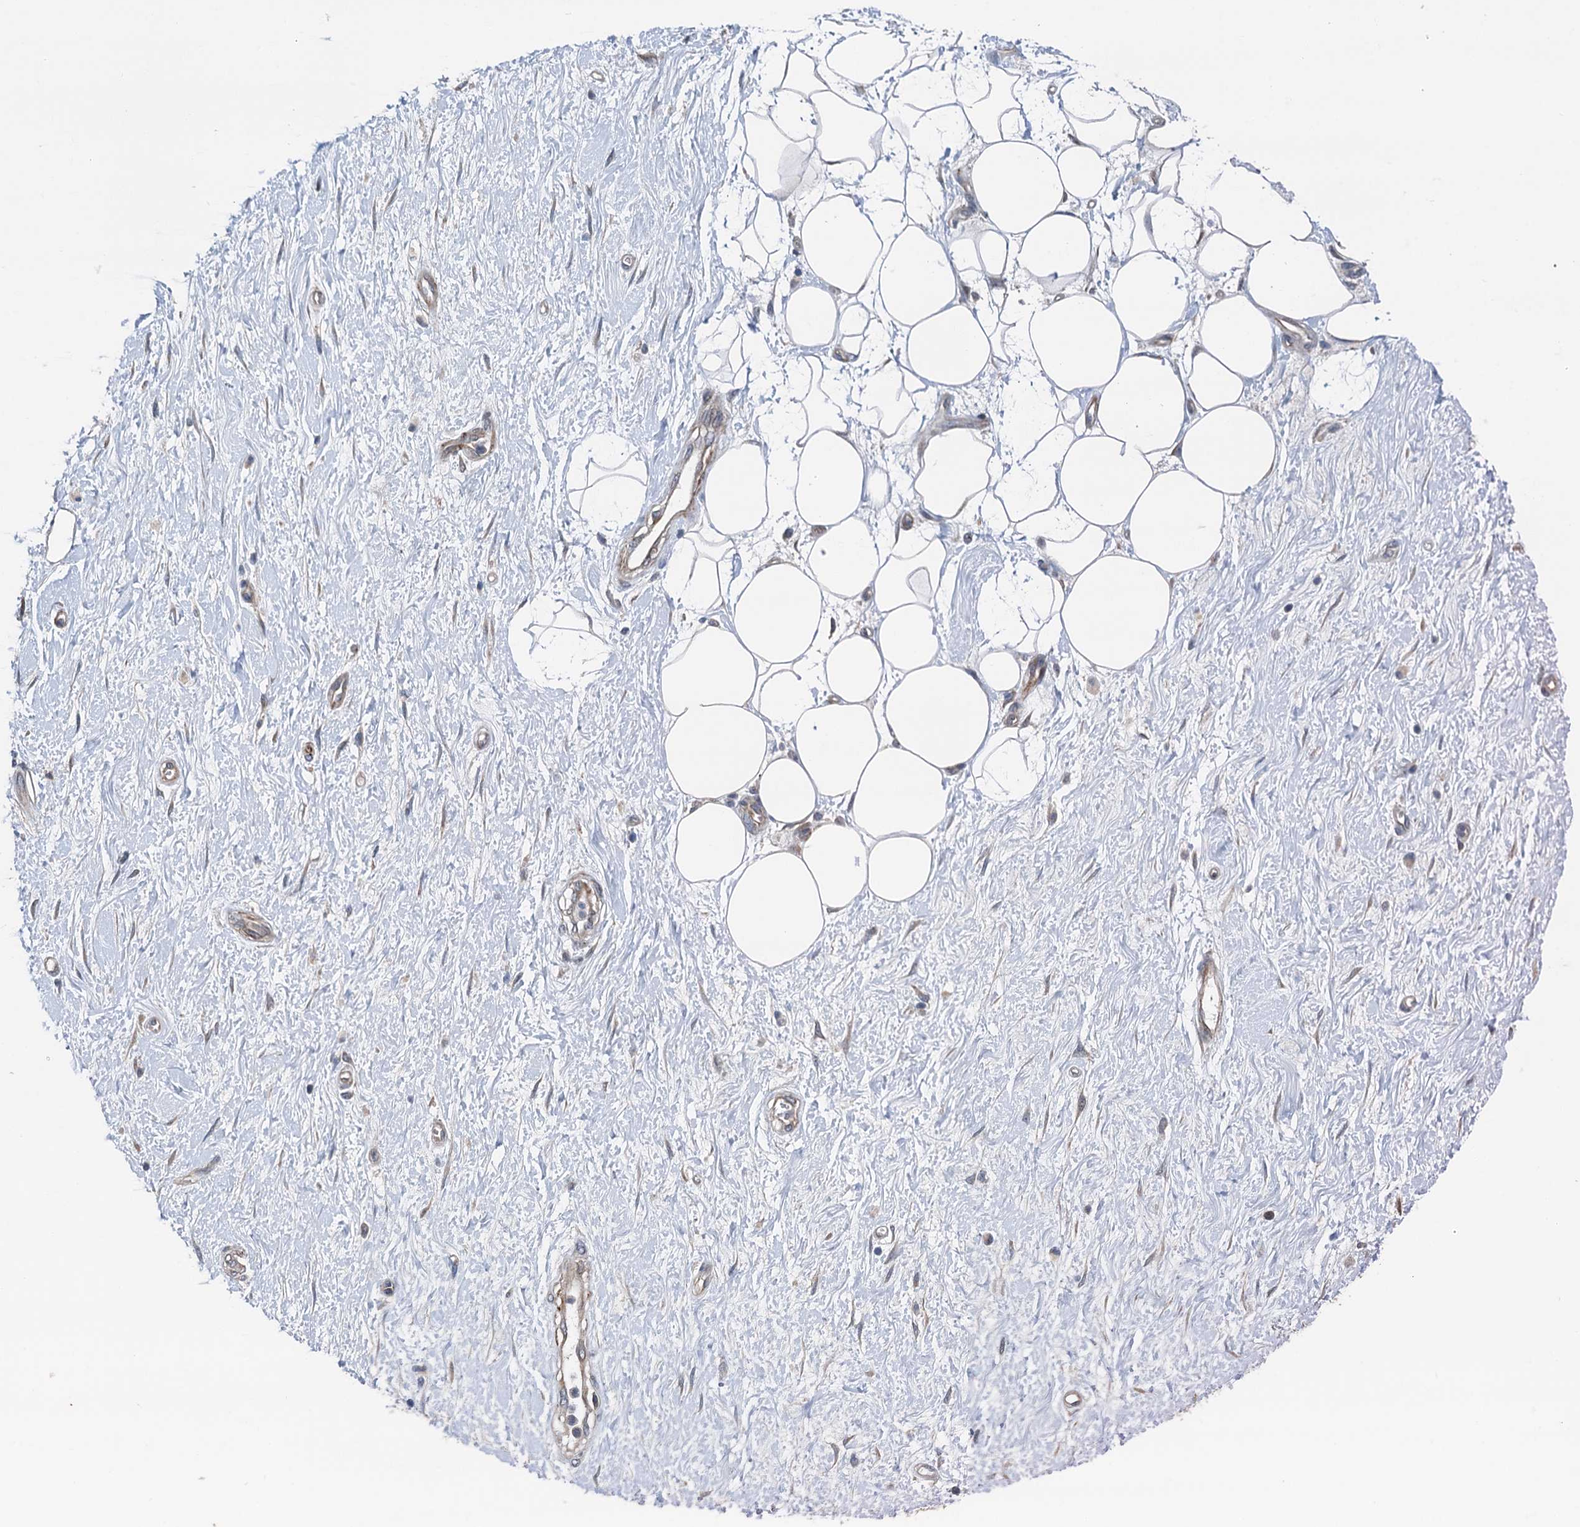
{"staining": {"intensity": "negative", "quantity": "none", "location": "none"}, "tissue": "adipose tissue", "cell_type": "Adipocytes", "image_type": "normal", "snomed": [{"axis": "morphology", "description": "Normal tissue, NOS"}, {"axis": "morphology", "description": "Adenocarcinoma, NOS"}, {"axis": "topography", "description": "Pancreas"}, {"axis": "topography", "description": "Peripheral nerve tissue"}], "caption": "Immunohistochemical staining of benign human adipose tissue reveals no significant staining in adipocytes. (DAB immunohistochemistry with hematoxylin counter stain).", "gene": "ELAC1", "patient": {"sex": "male", "age": 59}}